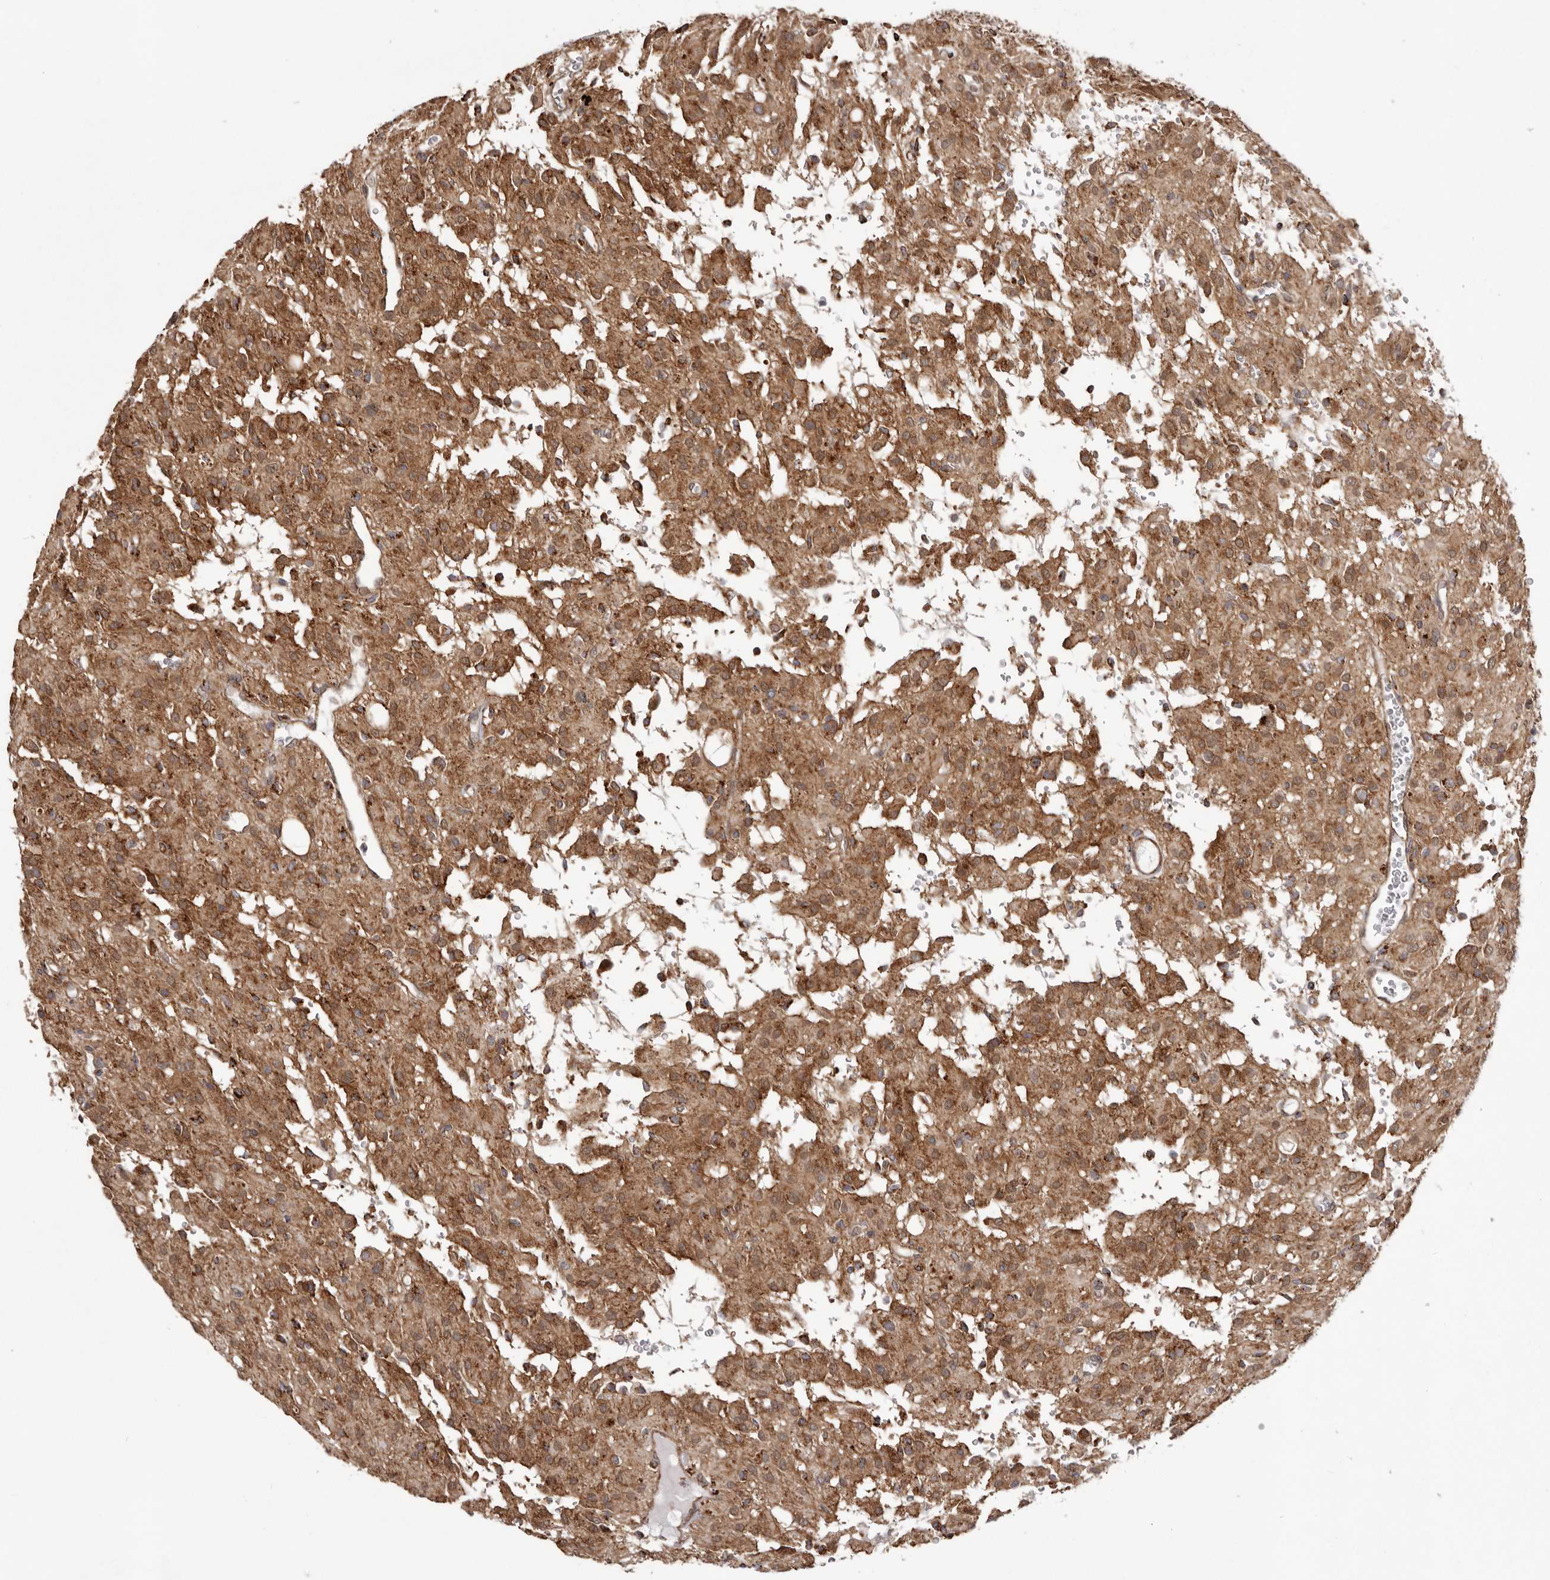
{"staining": {"intensity": "moderate", "quantity": ">75%", "location": "cytoplasmic/membranous,nuclear"}, "tissue": "glioma", "cell_type": "Tumor cells", "image_type": "cancer", "snomed": [{"axis": "morphology", "description": "Glioma, malignant, High grade"}, {"axis": "topography", "description": "Brain"}], "caption": "Immunohistochemical staining of high-grade glioma (malignant) shows medium levels of moderate cytoplasmic/membranous and nuclear expression in approximately >75% of tumor cells.", "gene": "NUP43", "patient": {"sex": "female", "age": 59}}